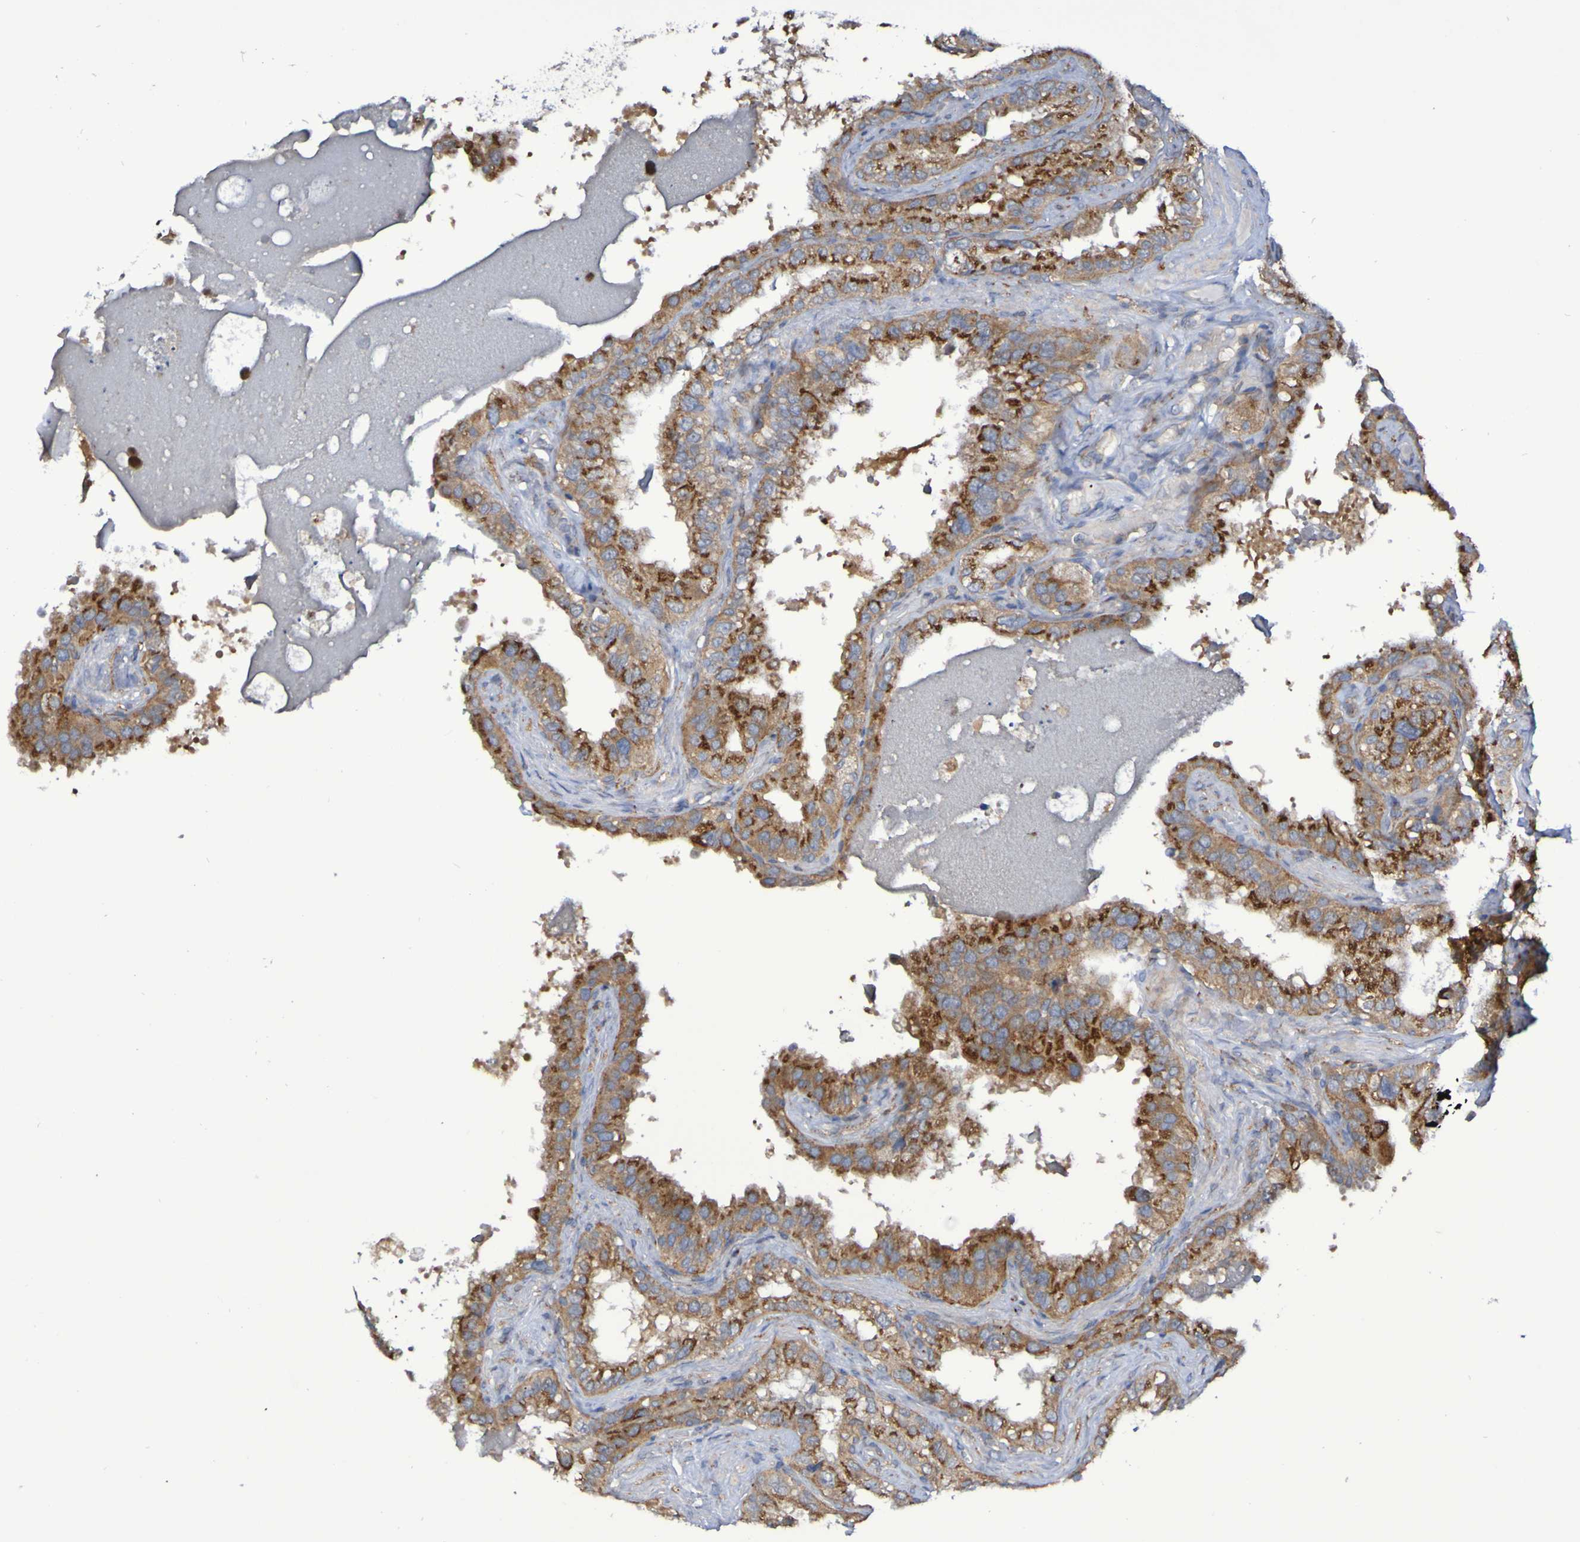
{"staining": {"intensity": "strong", "quantity": ">75%", "location": "cytoplasmic/membranous"}, "tissue": "seminal vesicle", "cell_type": "Glandular cells", "image_type": "normal", "snomed": [{"axis": "morphology", "description": "Normal tissue, NOS"}, {"axis": "topography", "description": "Seminal veicle"}], "caption": "This histopathology image demonstrates immunohistochemistry (IHC) staining of benign human seminal vesicle, with high strong cytoplasmic/membranous expression in about >75% of glandular cells.", "gene": "LMBRD2", "patient": {"sex": "male", "age": 68}}